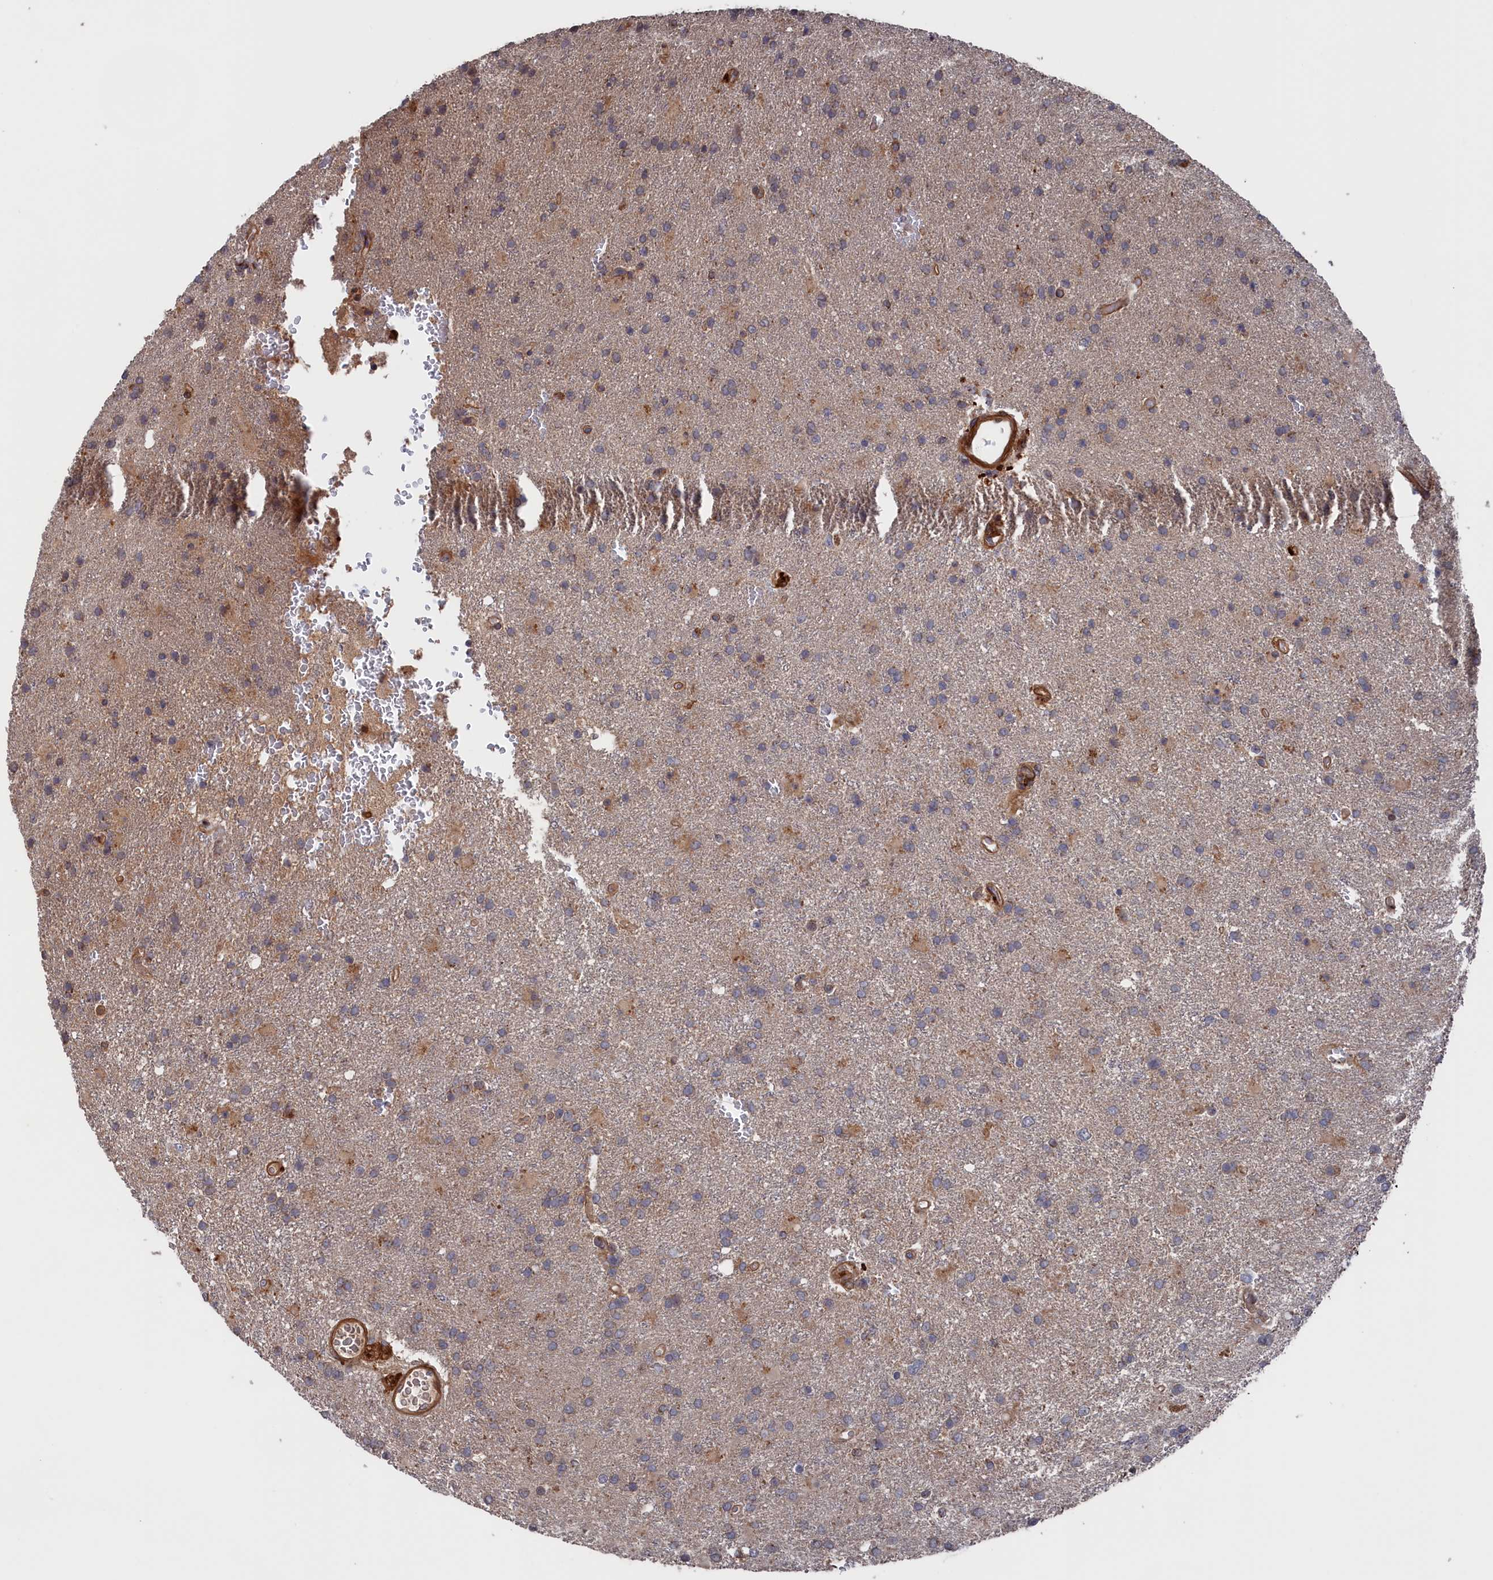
{"staining": {"intensity": "weak", "quantity": "<25%", "location": "cytoplasmic/membranous"}, "tissue": "glioma", "cell_type": "Tumor cells", "image_type": "cancer", "snomed": [{"axis": "morphology", "description": "Glioma, malignant, High grade"}, {"axis": "topography", "description": "Brain"}], "caption": "This micrograph is of high-grade glioma (malignant) stained with IHC to label a protein in brown with the nuclei are counter-stained blue. There is no expression in tumor cells. (DAB (3,3'-diaminobenzidine) immunohistochemistry with hematoxylin counter stain).", "gene": "PLA2G15", "patient": {"sex": "female", "age": 74}}